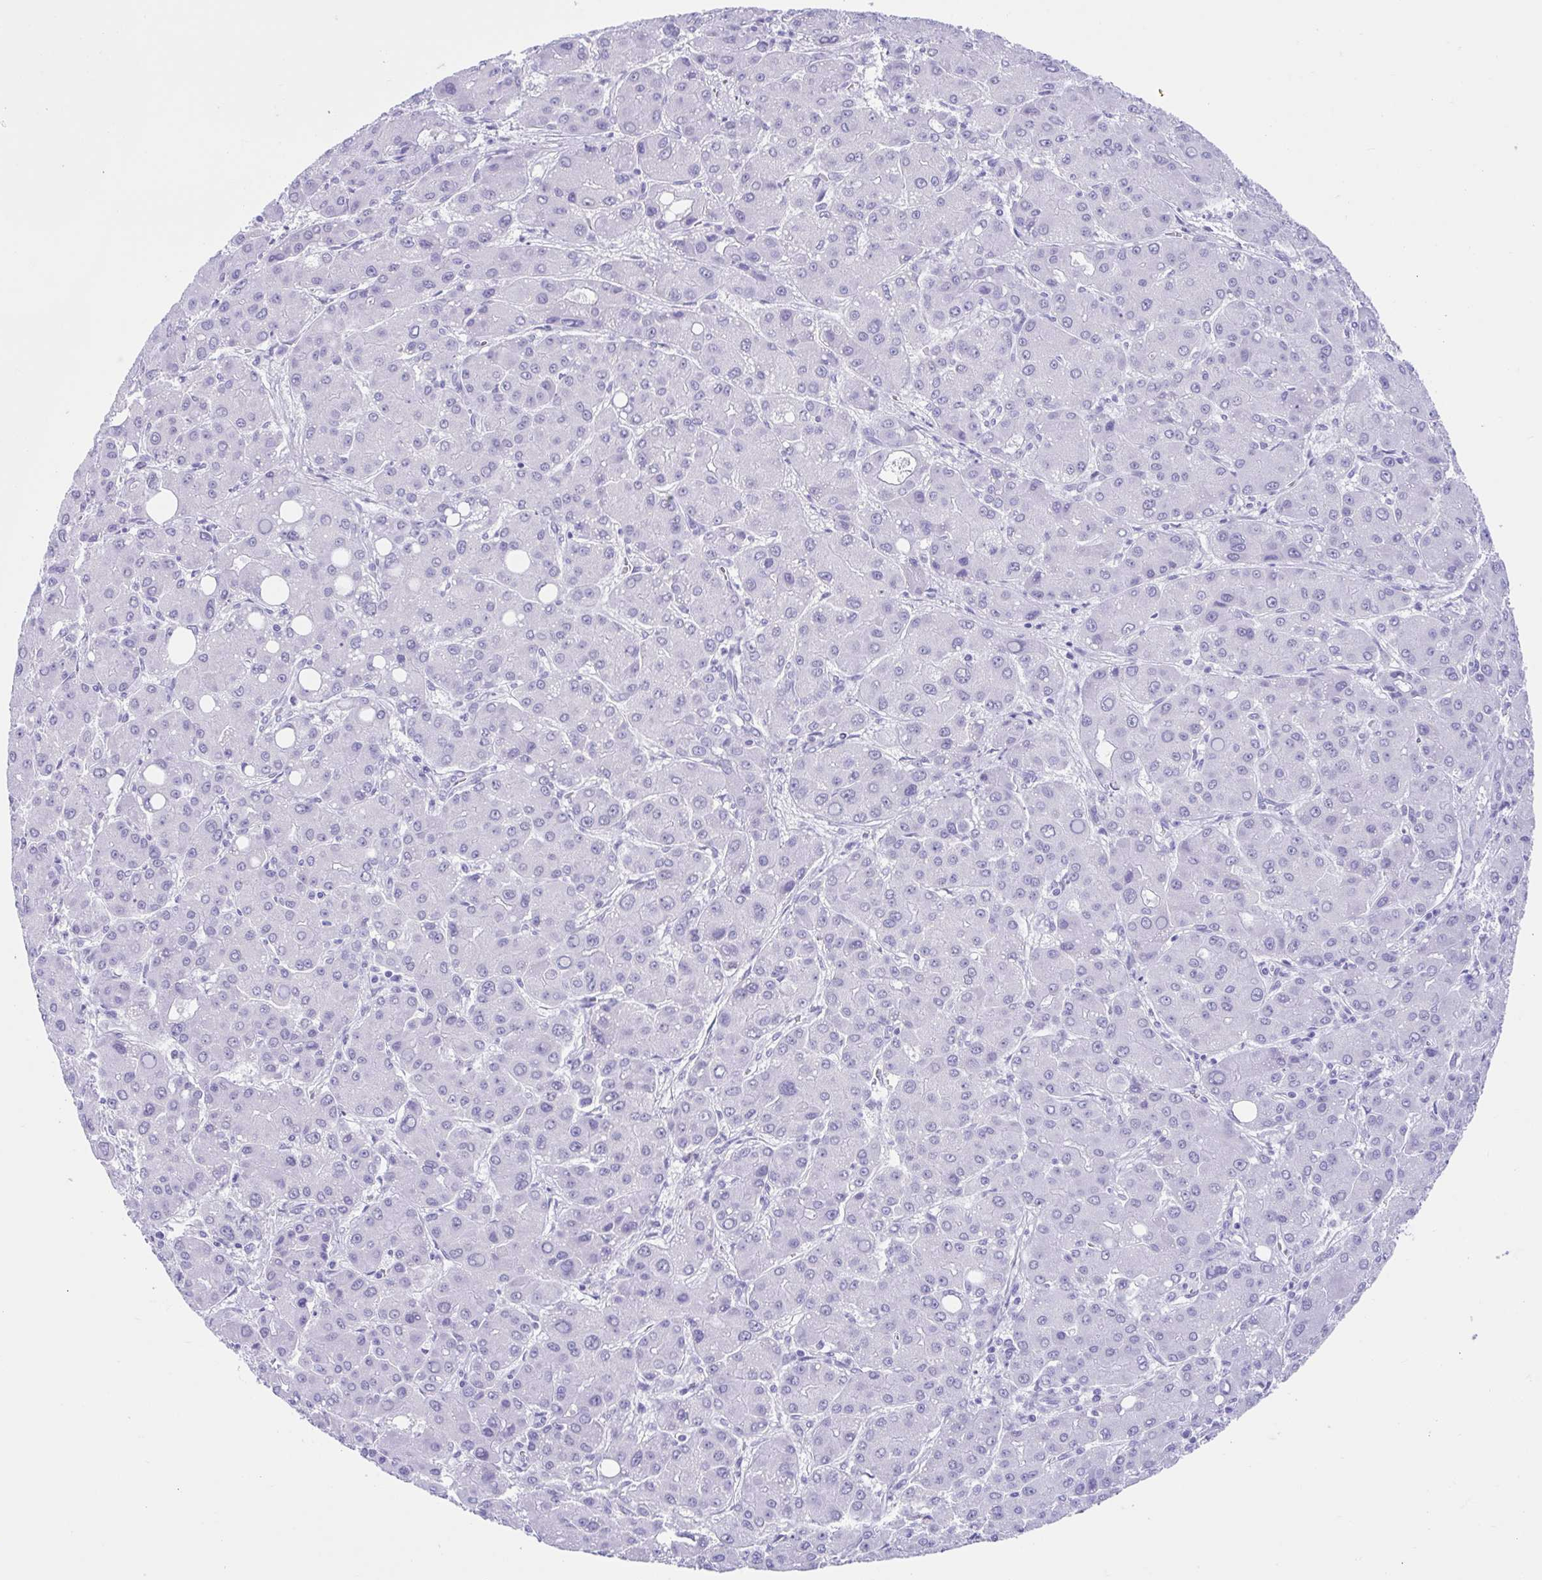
{"staining": {"intensity": "negative", "quantity": "none", "location": "none"}, "tissue": "liver cancer", "cell_type": "Tumor cells", "image_type": "cancer", "snomed": [{"axis": "morphology", "description": "Carcinoma, Hepatocellular, NOS"}, {"axis": "topography", "description": "Liver"}], "caption": "Immunohistochemistry histopathology image of neoplastic tissue: human liver hepatocellular carcinoma stained with DAB (3,3'-diaminobenzidine) reveals no significant protein positivity in tumor cells.", "gene": "TMEM35A", "patient": {"sex": "male", "age": 55}}